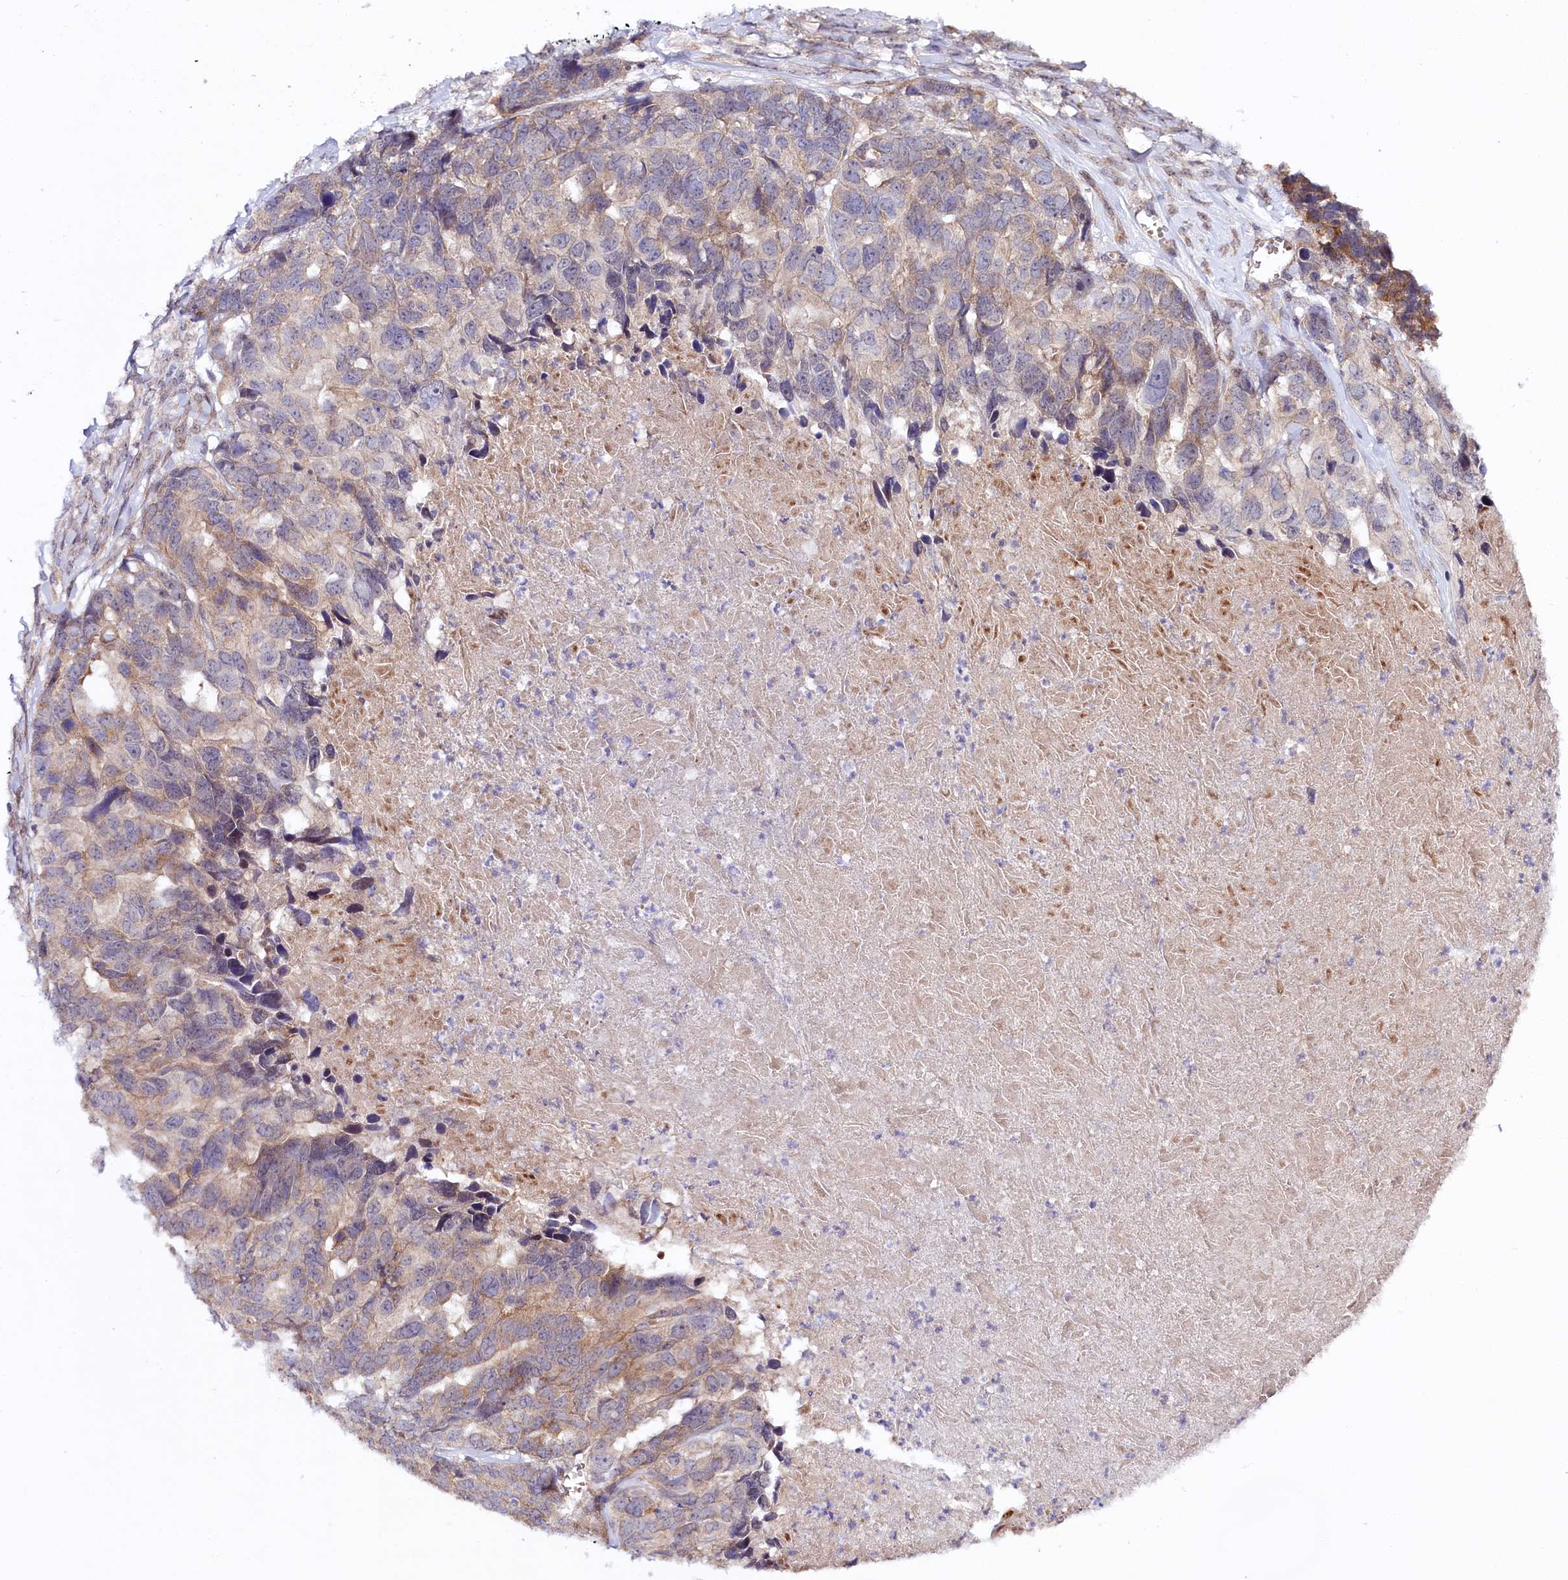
{"staining": {"intensity": "weak", "quantity": "25%-75%", "location": "cytoplasmic/membranous"}, "tissue": "ovarian cancer", "cell_type": "Tumor cells", "image_type": "cancer", "snomed": [{"axis": "morphology", "description": "Cystadenocarcinoma, serous, NOS"}, {"axis": "topography", "description": "Ovary"}], "caption": "About 25%-75% of tumor cells in human ovarian cancer (serous cystadenocarcinoma) reveal weak cytoplasmic/membranous protein positivity as visualized by brown immunohistochemical staining.", "gene": "PHLDB1", "patient": {"sex": "female", "age": 79}}